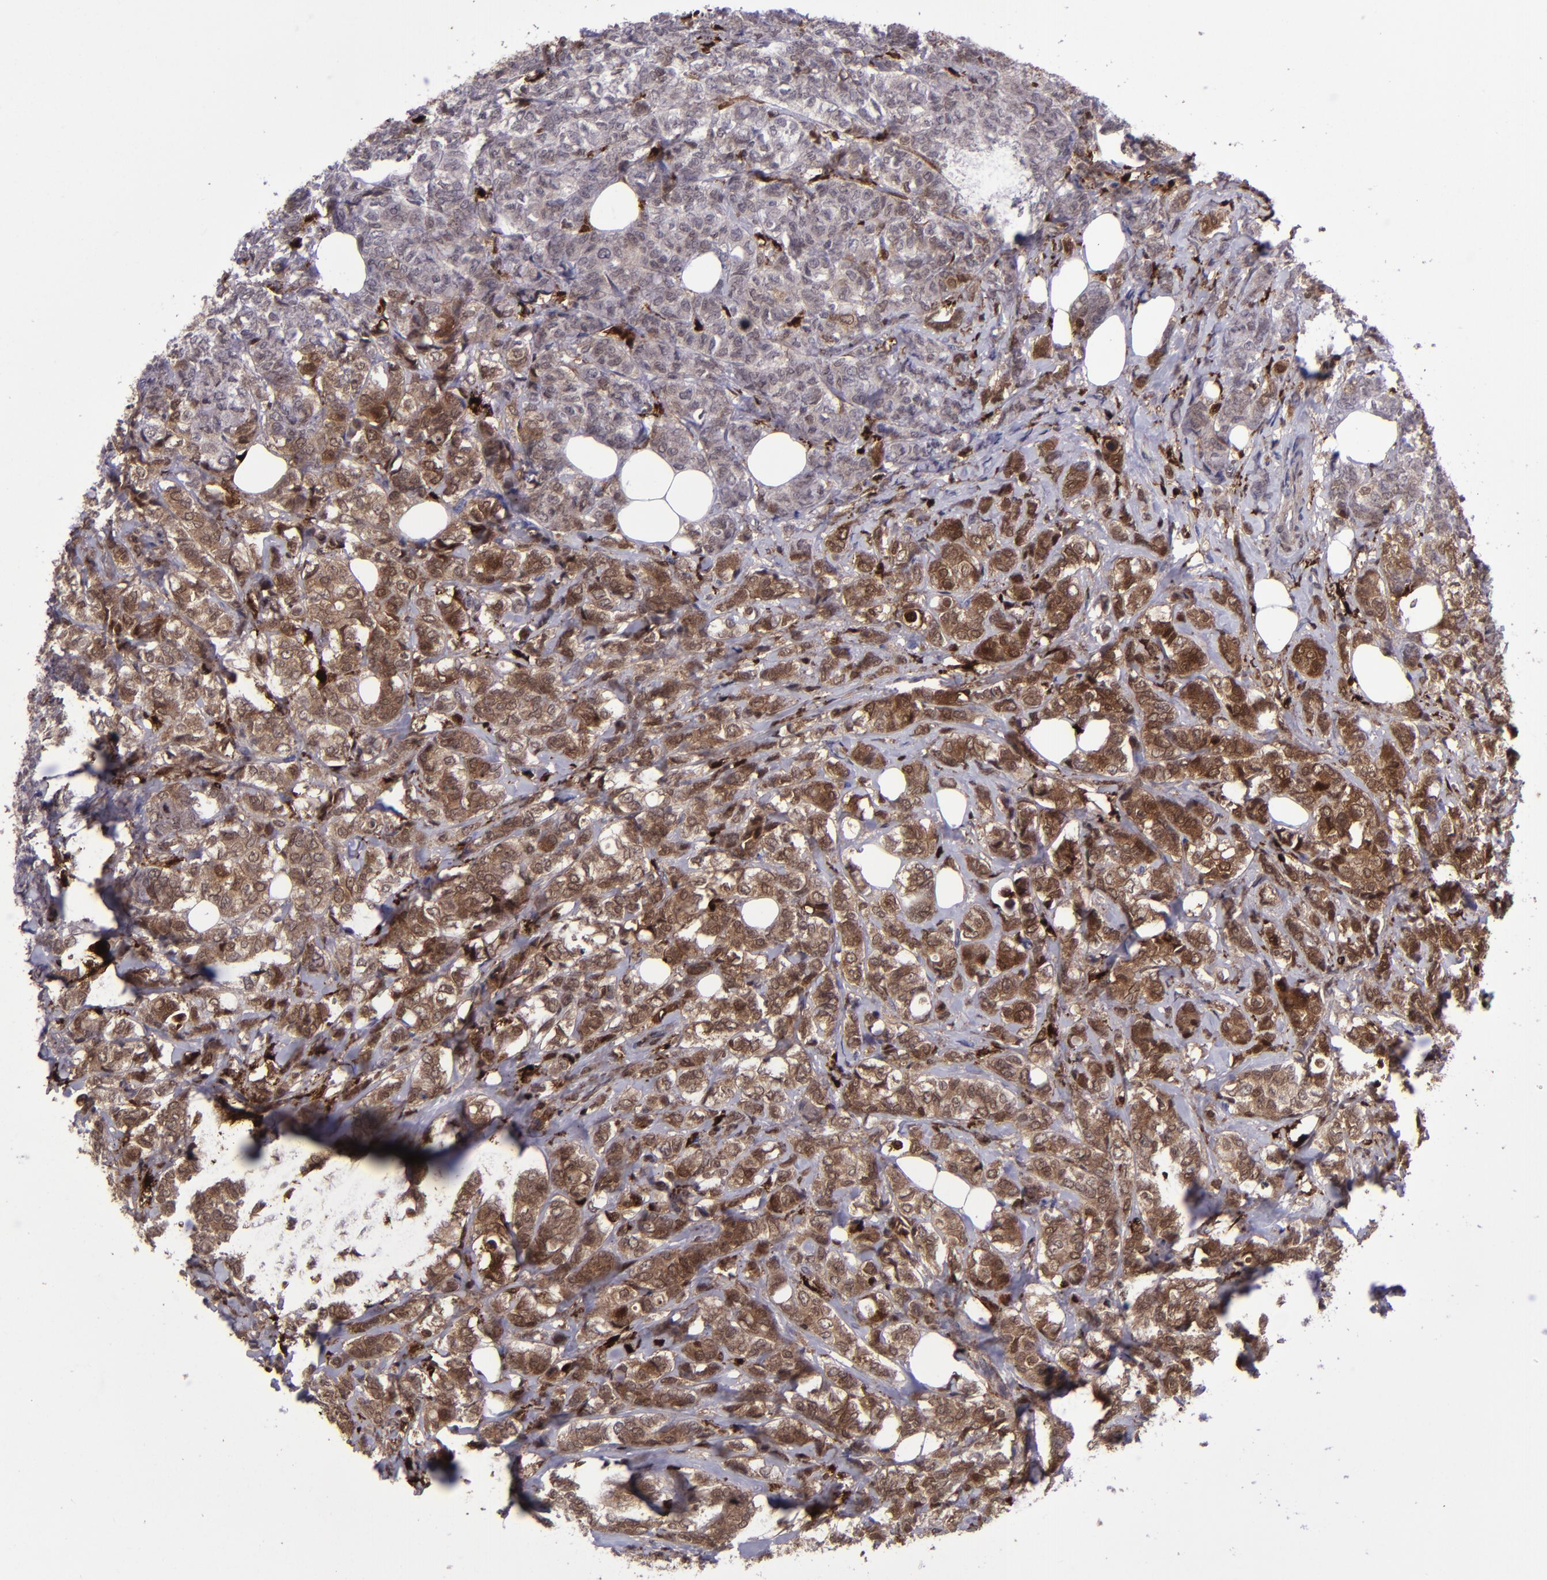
{"staining": {"intensity": "moderate", "quantity": ">75%", "location": "cytoplasmic/membranous,nuclear"}, "tissue": "breast cancer", "cell_type": "Tumor cells", "image_type": "cancer", "snomed": [{"axis": "morphology", "description": "Lobular carcinoma"}, {"axis": "topography", "description": "Breast"}], "caption": "A micrograph showing moderate cytoplasmic/membranous and nuclear positivity in approximately >75% of tumor cells in breast lobular carcinoma, as visualized by brown immunohistochemical staining.", "gene": "TYMP", "patient": {"sex": "female", "age": 60}}